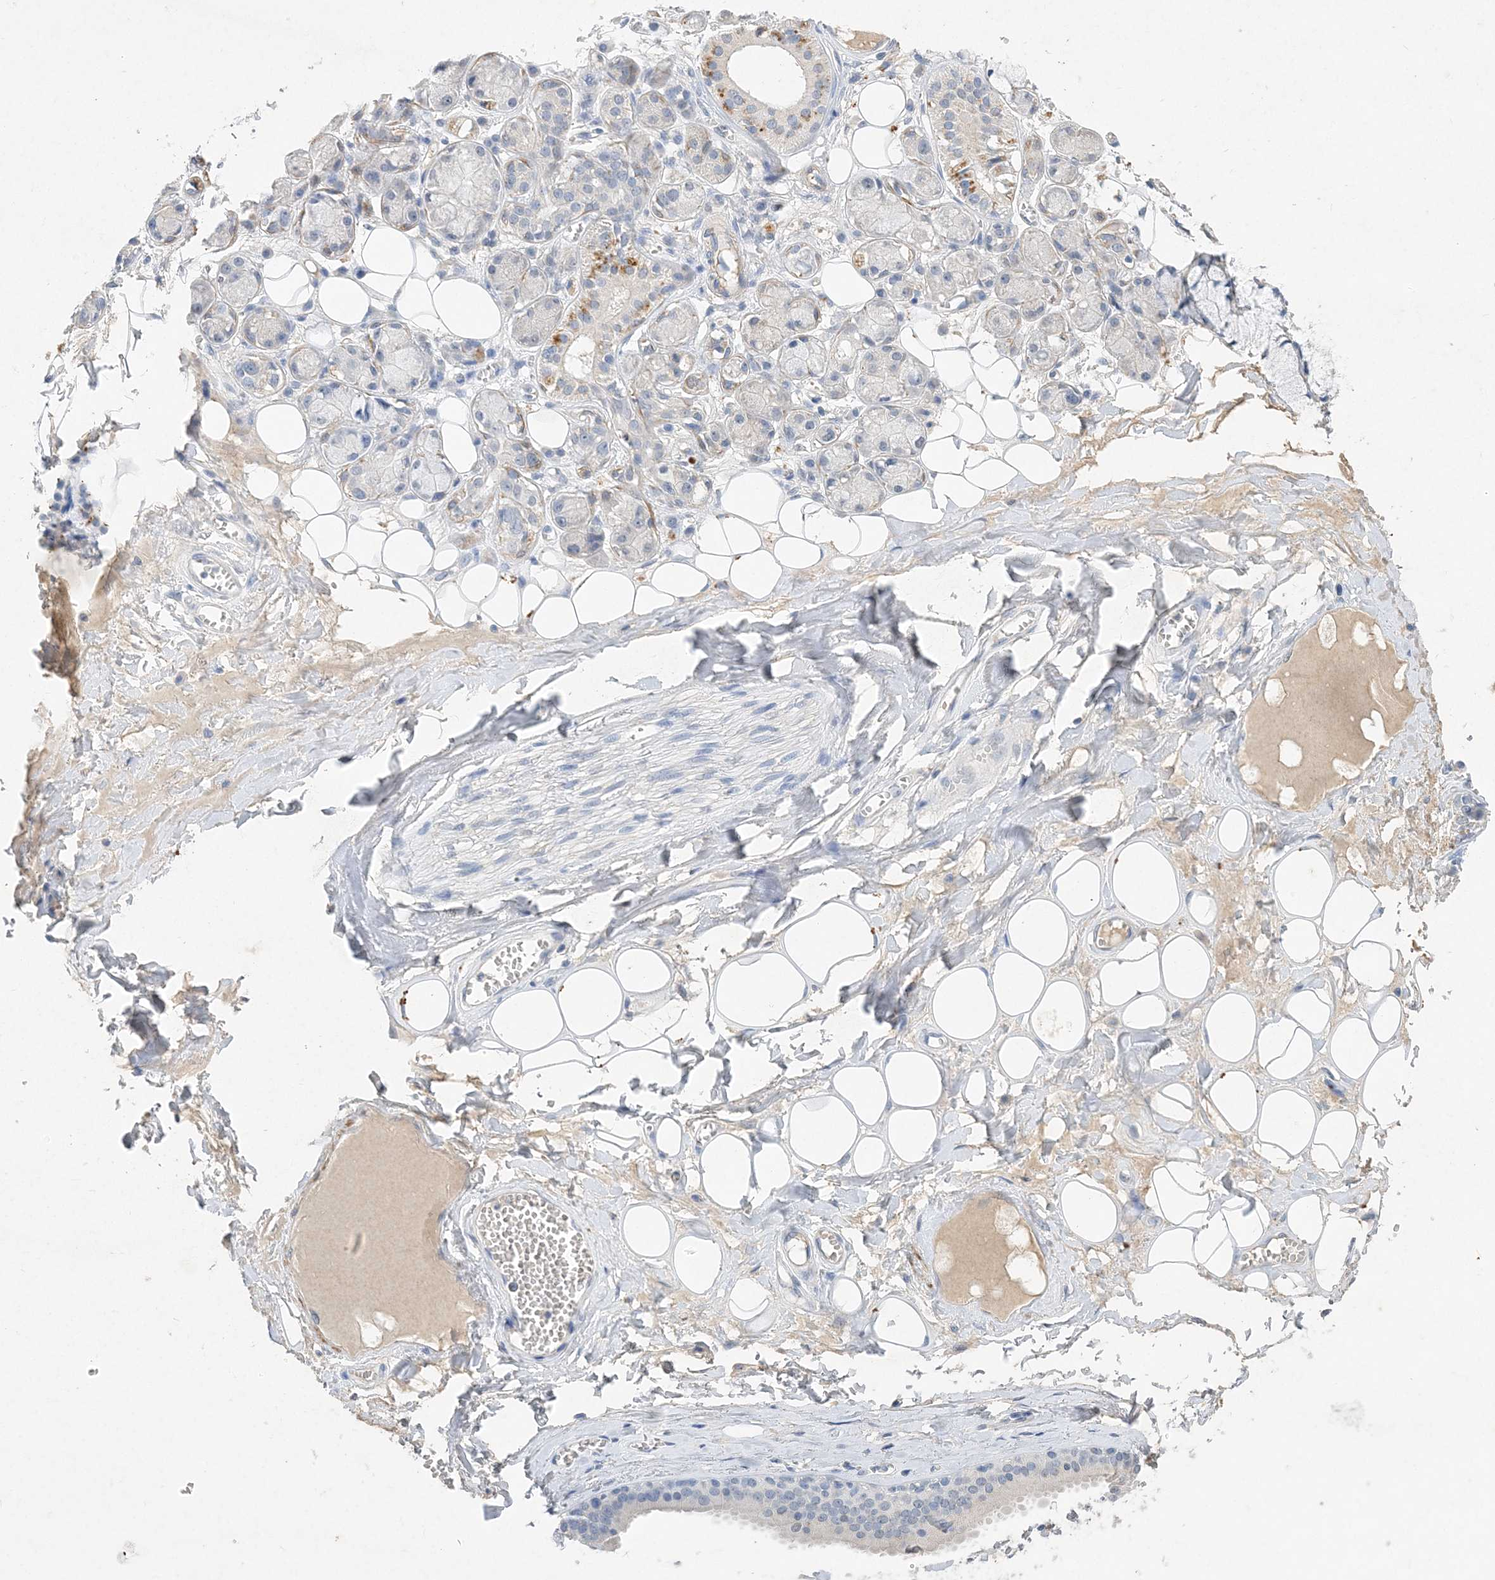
{"staining": {"intensity": "negative", "quantity": "none", "location": "none"}, "tissue": "adipose tissue", "cell_type": "Adipocytes", "image_type": "normal", "snomed": [{"axis": "morphology", "description": "Normal tissue, NOS"}, {"axis": "morphology", "description": "Inflammation, NOS"}, {"axis": "topography", "description": "Salivary gland"}, {"axis": "topography", "description": "Peripheral nerve tissue"}], "caption": "Histopathology image shows no protein staining in adipocytes of benign adipose tissue. The staining was performed using DAB (3,3'-diaminobenzidine) to visualize the protein expression in brown, while the nuclei were stained in blue with hematoxylin (Magnification: 20x).", "gene": "C11orf58", "patient": {"sex": "female", "age": 75}}